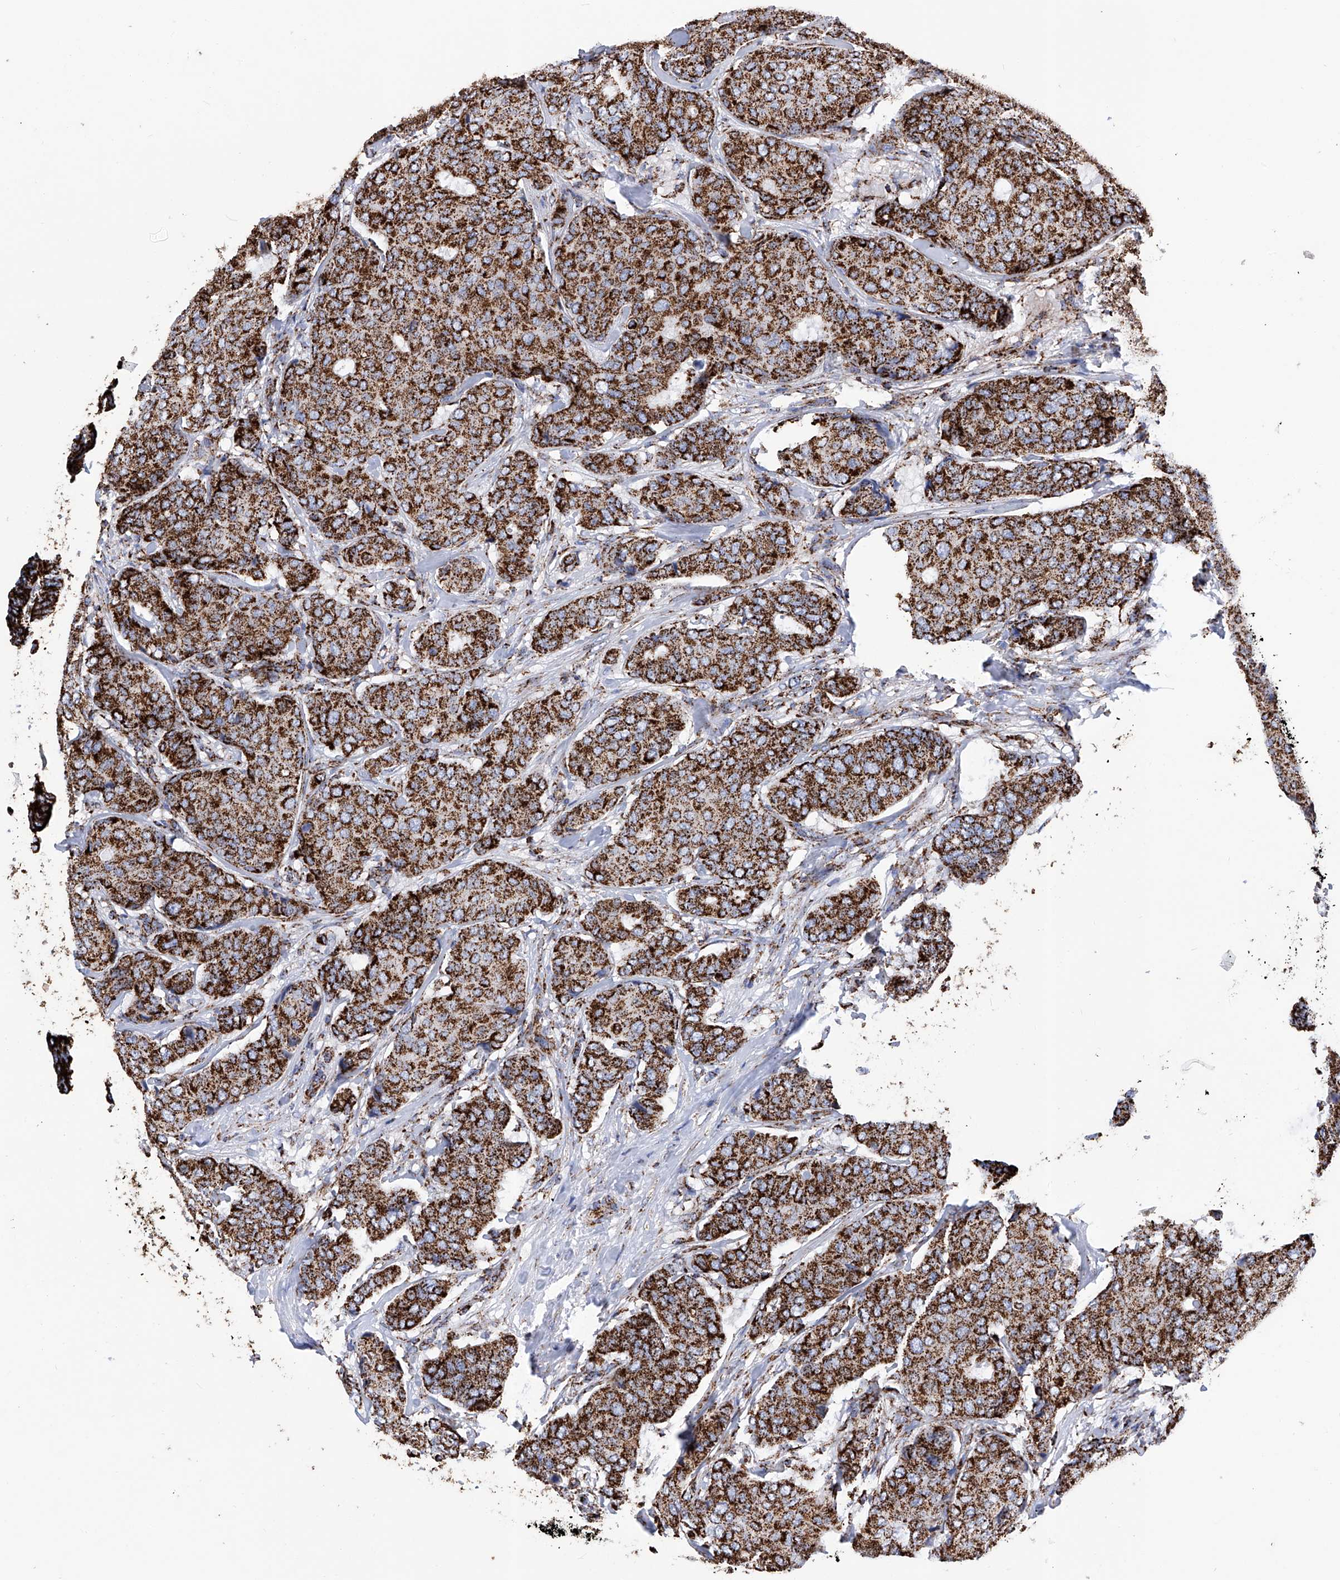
{"staining": {"intensity": "strong", "quantity": ">75%", "location": "cytoplasmic/membranous"}, "tissue": "breast cancer", "cell_type": "Tumor cells", "image_type": "cancer", "snomed": [{"axis": "morphology", "description": "Duct carcinoma"}, {"axis": "topography", "description": "Breast"}], "caption": "An IHC micrograph of neoplastic tissue is shown. Protein staining in brown highlights strong cytoplasmic/membranous positivity in breast cancer (intraductal carcinoma) within tumor cells.", "gene": "ATP5PF", "patient": {"sex": "female", "age": 75}}